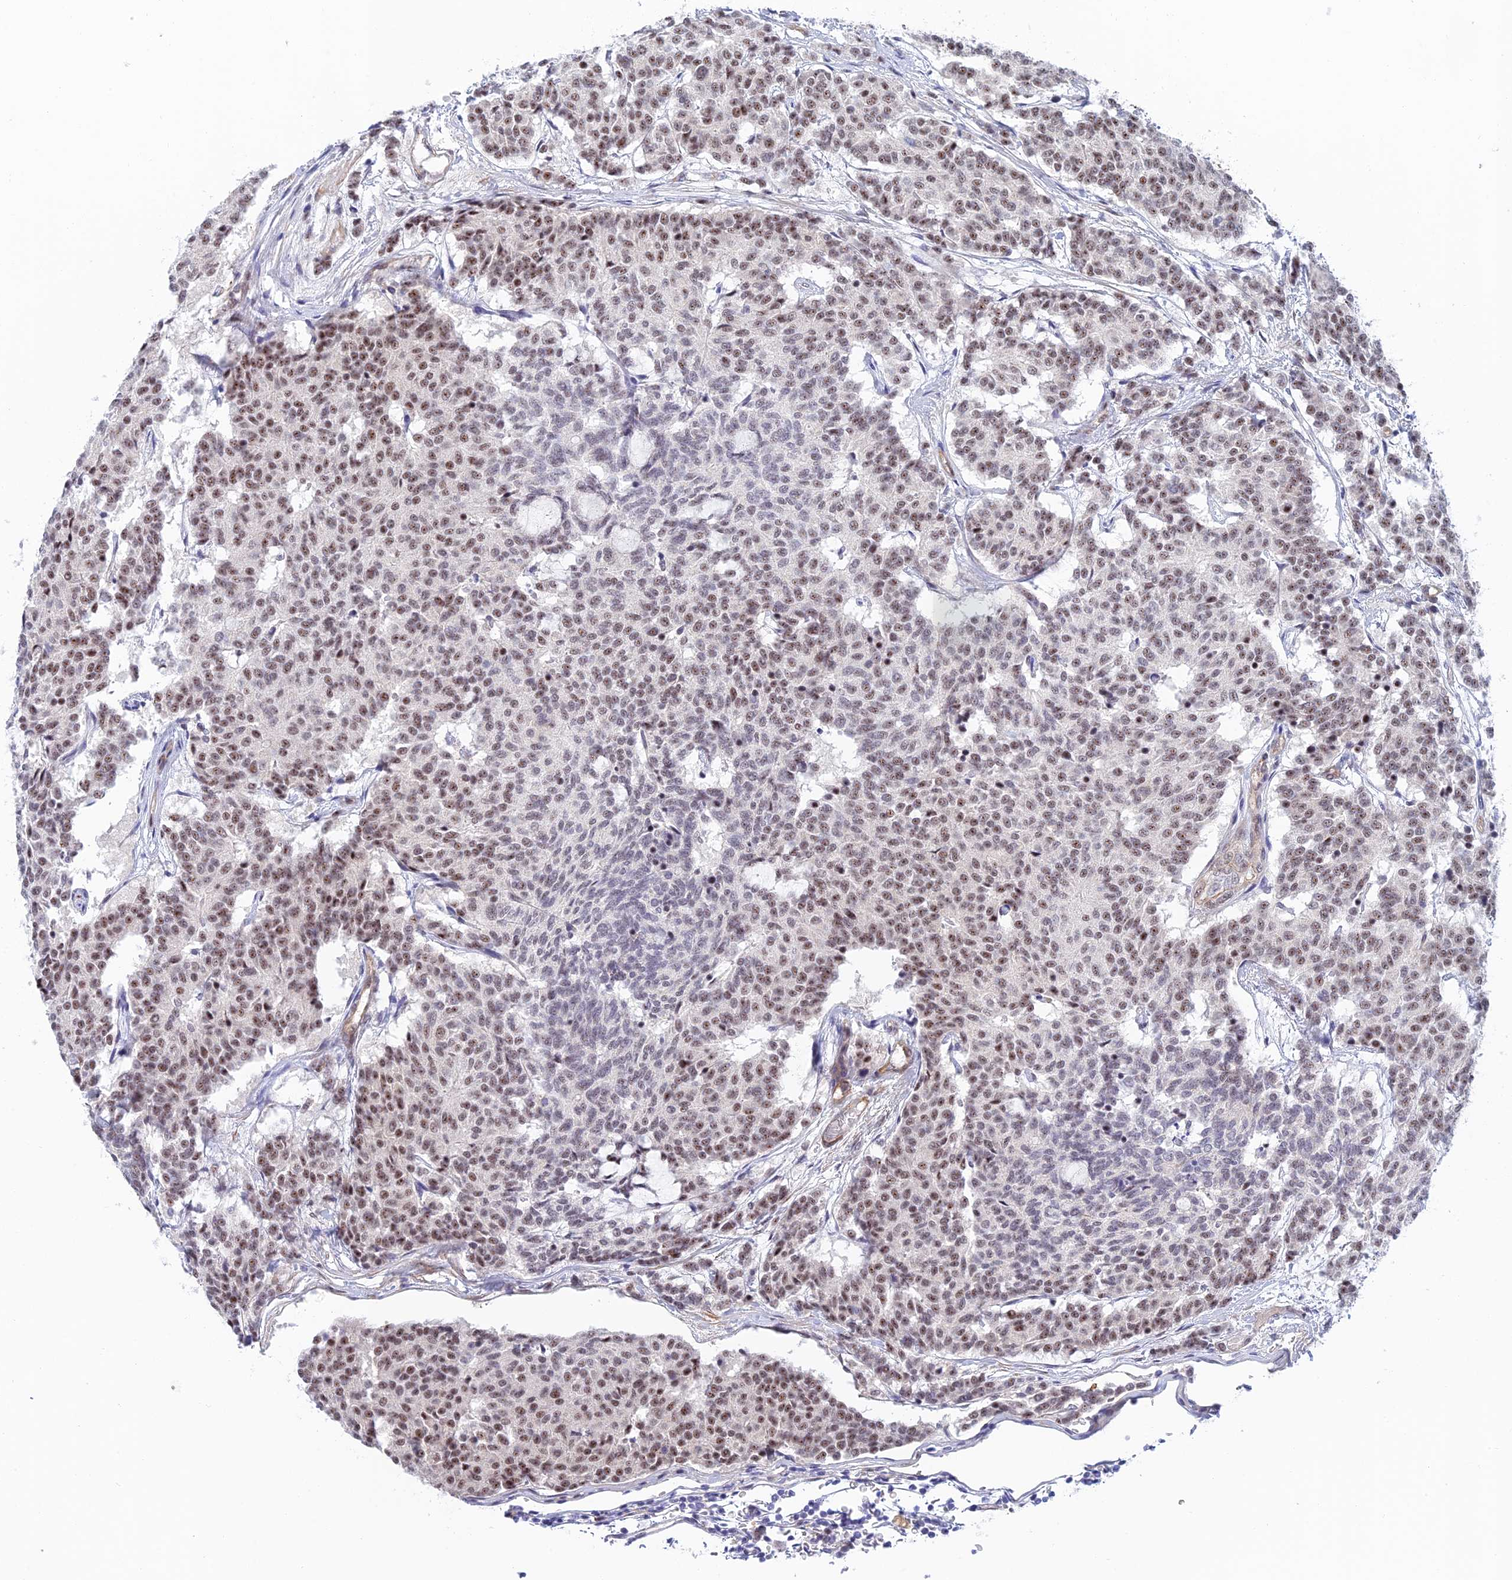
{"staining": {"intensity": "moderate", "quantity": ">75%", "location": "nuclear"}, "tissue": "carcinoid", "cell_type": "Tumor cells", "image_type": "cancer", "snomed": [{"axis": "morphology", "description": "Carcinoid, malignant, NOS"}, {"axis": "topography", "description": "Pancreas"}], "caption": "The histopathology image exhibits a brown stain indicating the presence of a protein in the nuclear of tumor cells in carcinoid (malignant). (DAB = brown stain, brightfield microscopy at high magnification).", "gene": "CFAP92", "patient": {"sex": "female", "age": 54}}